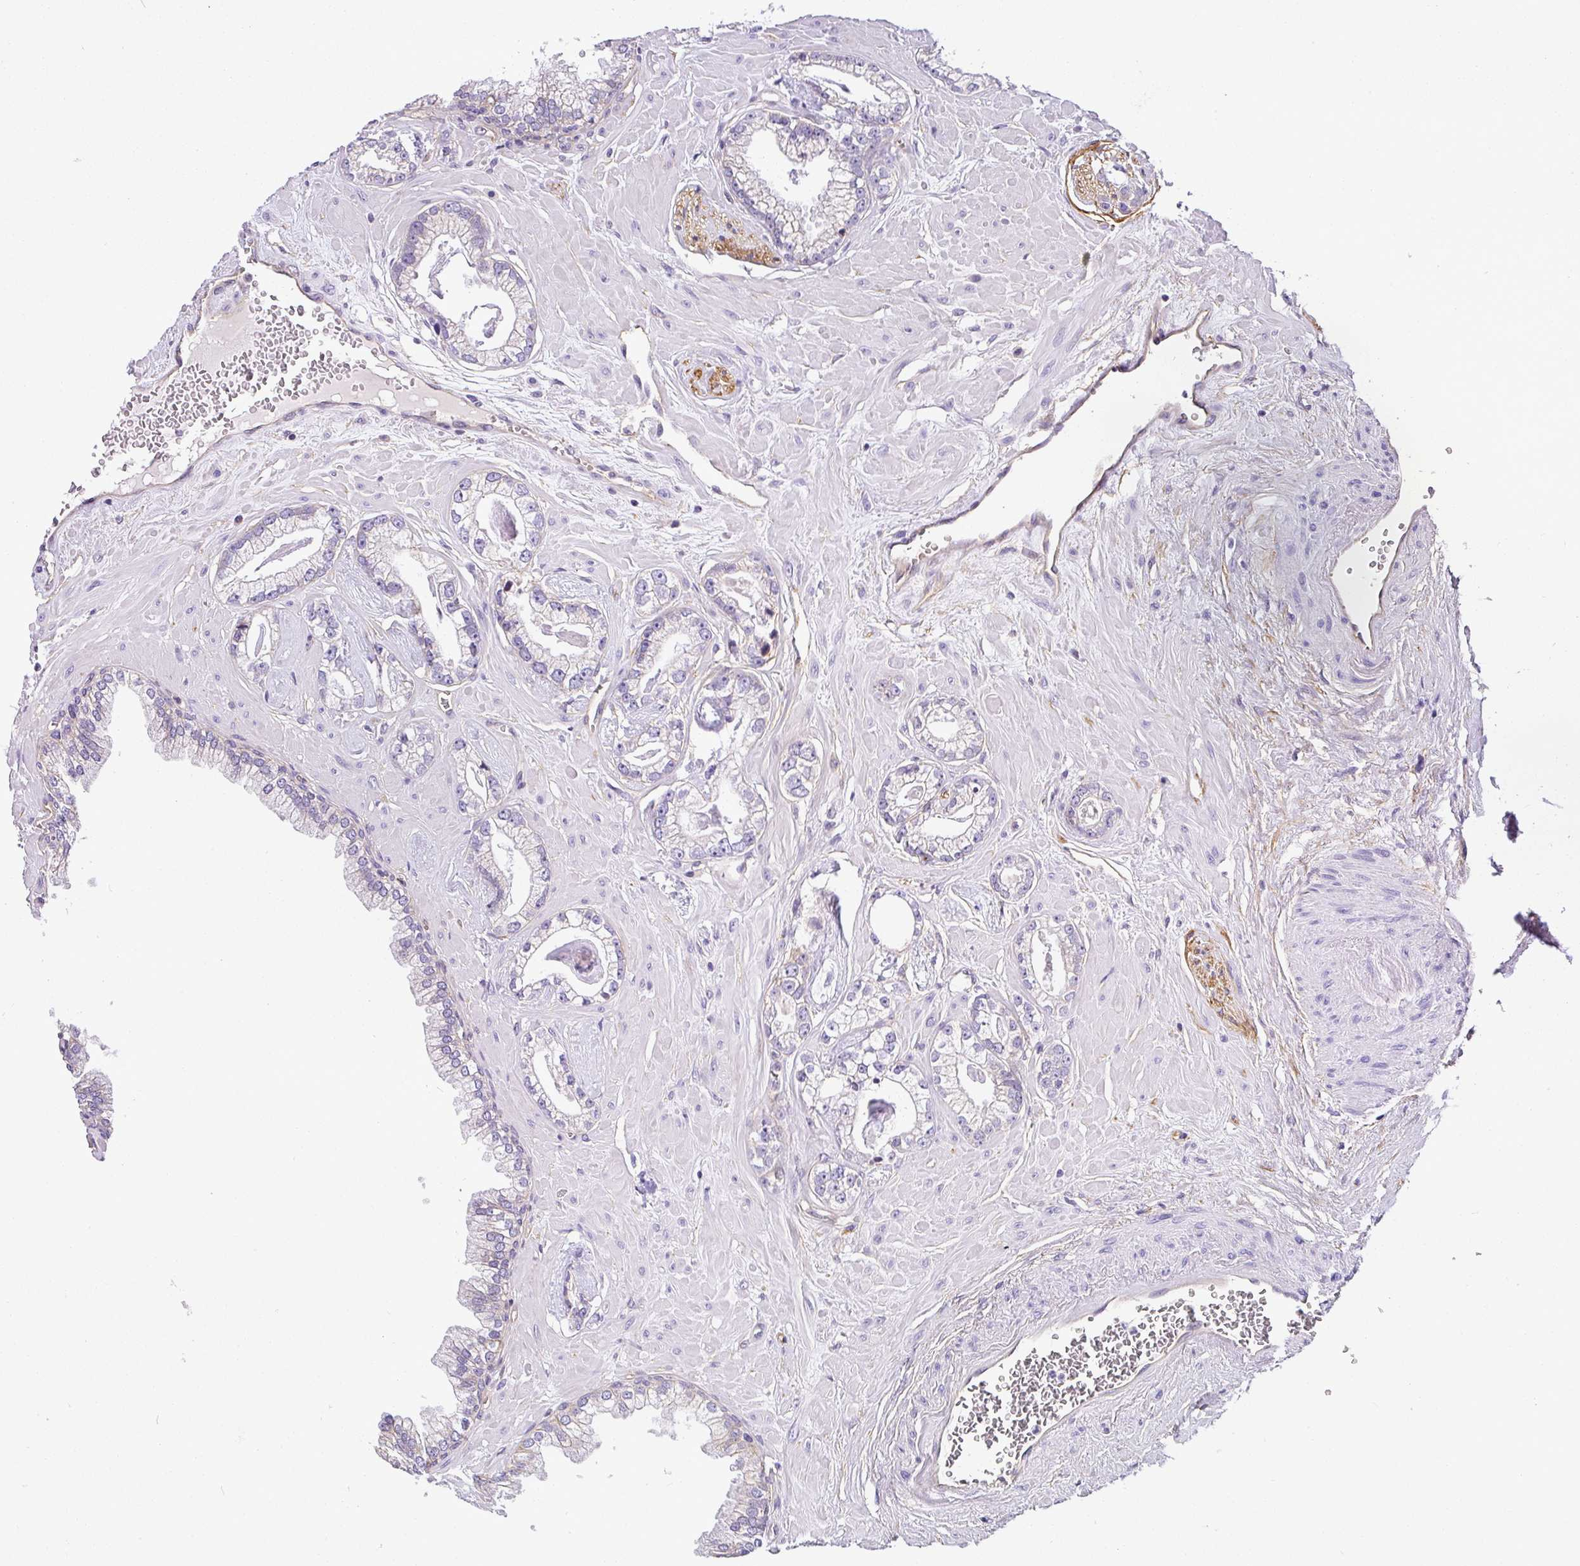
{"staining": {"intensity": "negative", "quantity": "none", "location": "none"}, "tissue": "prostate cancer", "cell_type": "Tumor cells", "image_type": "cancer", "snomed": [{"axis": "morphology", "description": "Adenocarcinoma, Low grade"}, {"axis": "topography", "description": "Prostate"}], "caption": "Adenocarcinoma (low-grade) (prostate) was stained to show a protein in brown. There is no significant staining in tumor cells.", "gene": "OR11H4", "patient": {"sex": "male", "age": 60}}